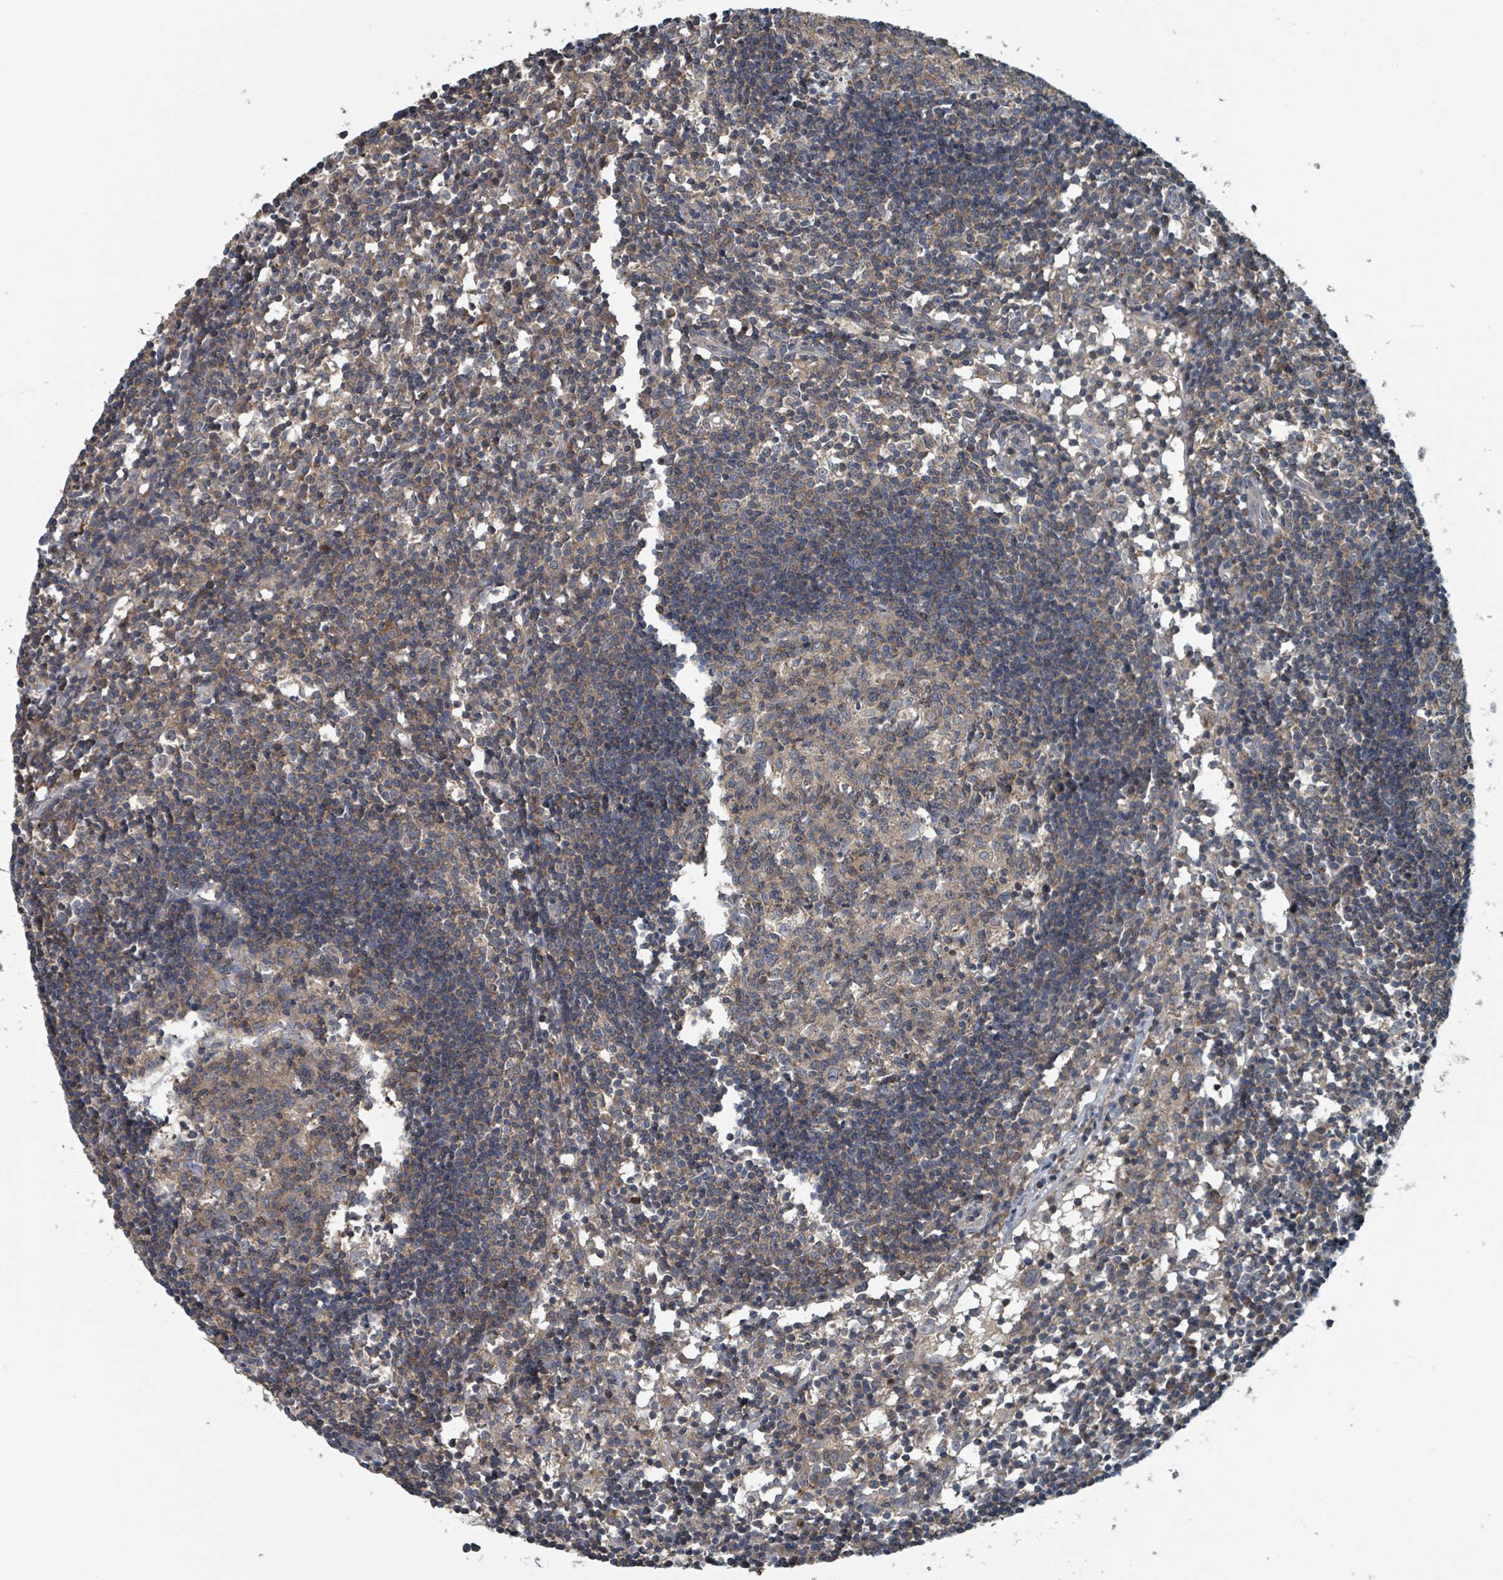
{"staining": {"intensity": "weak", "quantity": "<25%", "location": "cytoplasmic/membranous"}, "tissue": "lymph node", "cell_type": "Germinal center cells", "image_type": "normal", "snomed": [{"axis": "morphology", "description": "Normal tissue, NOS"}, {"axis": "topography", "description": "Lymph node"}], "caption": "This is an IHC photomicrograph of benign lymph node. There is no expression in germinal center cells.", "gene": "ACBD4", "patient": {"sex": "female", "age": 55}}